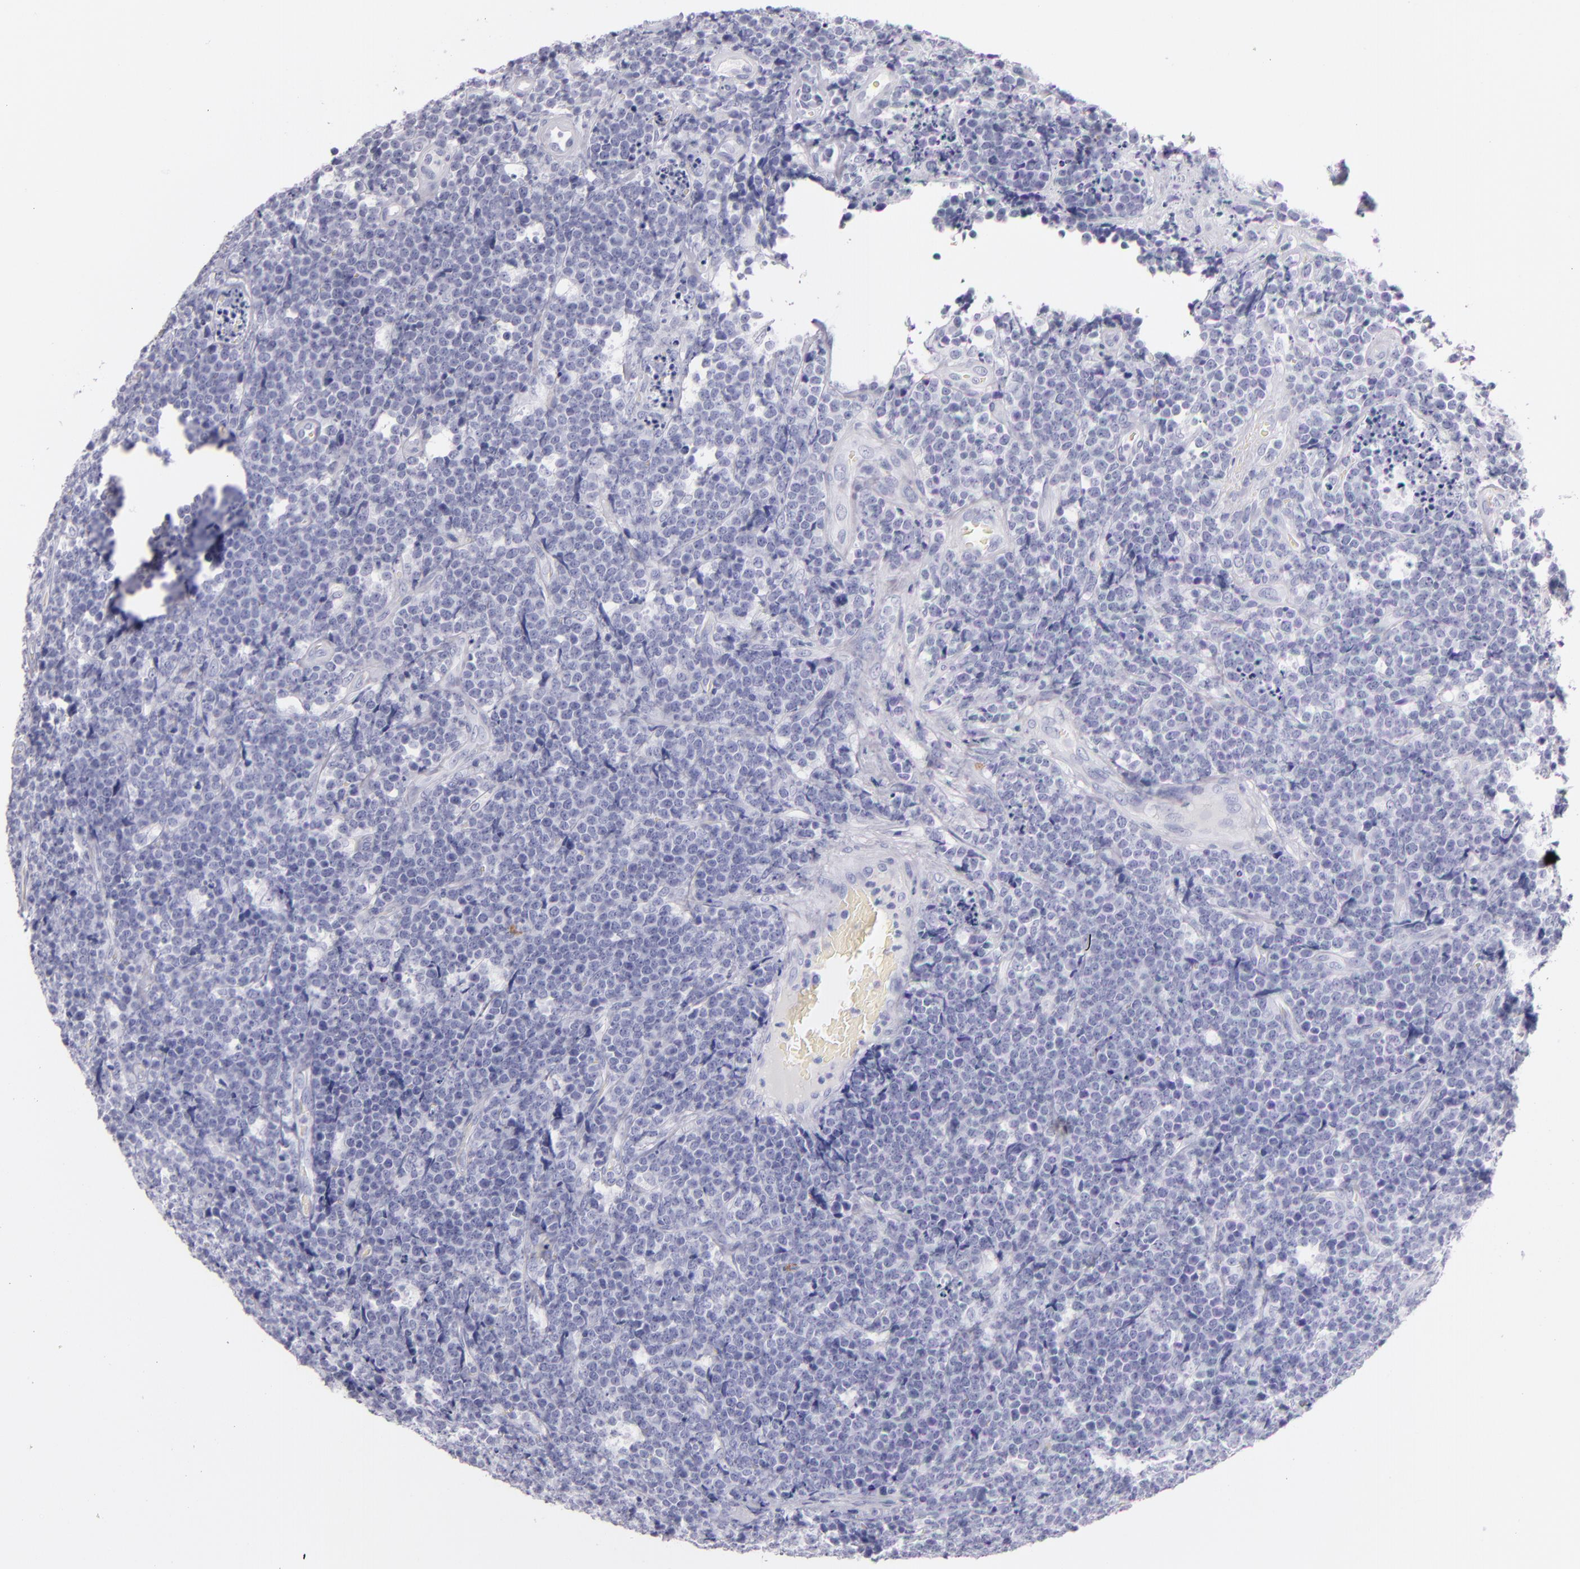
{"staining": {"intensity": "negative", "quantity": "none", "location": "none"}, "tissue": "lymphoma", "cell_type": "Tumor cells", "image_type": "cancer", "snomed": [{"axis": "morphology", "description": "Malignant lymphoma, non-Hodgkin's type, High grade"}, {"axis": "topography", "description": "Small intestine"}, {"axis": "topography", "description": "Colon"}], "caption": "High power microscopy photomicrograph of an immunohistochemistry micrograph of high-grade malignant lymphoma, non-Hodgkin's type, revealing no significant expression in tumor cells. The staining was performed using DAB to visualize the protein expression in brown, while the nuclei were stained in blue with hematoxylin (Magnification: 20x).", "gene": "TPSD1", "patient": {"sex": "male", "age": 8}}